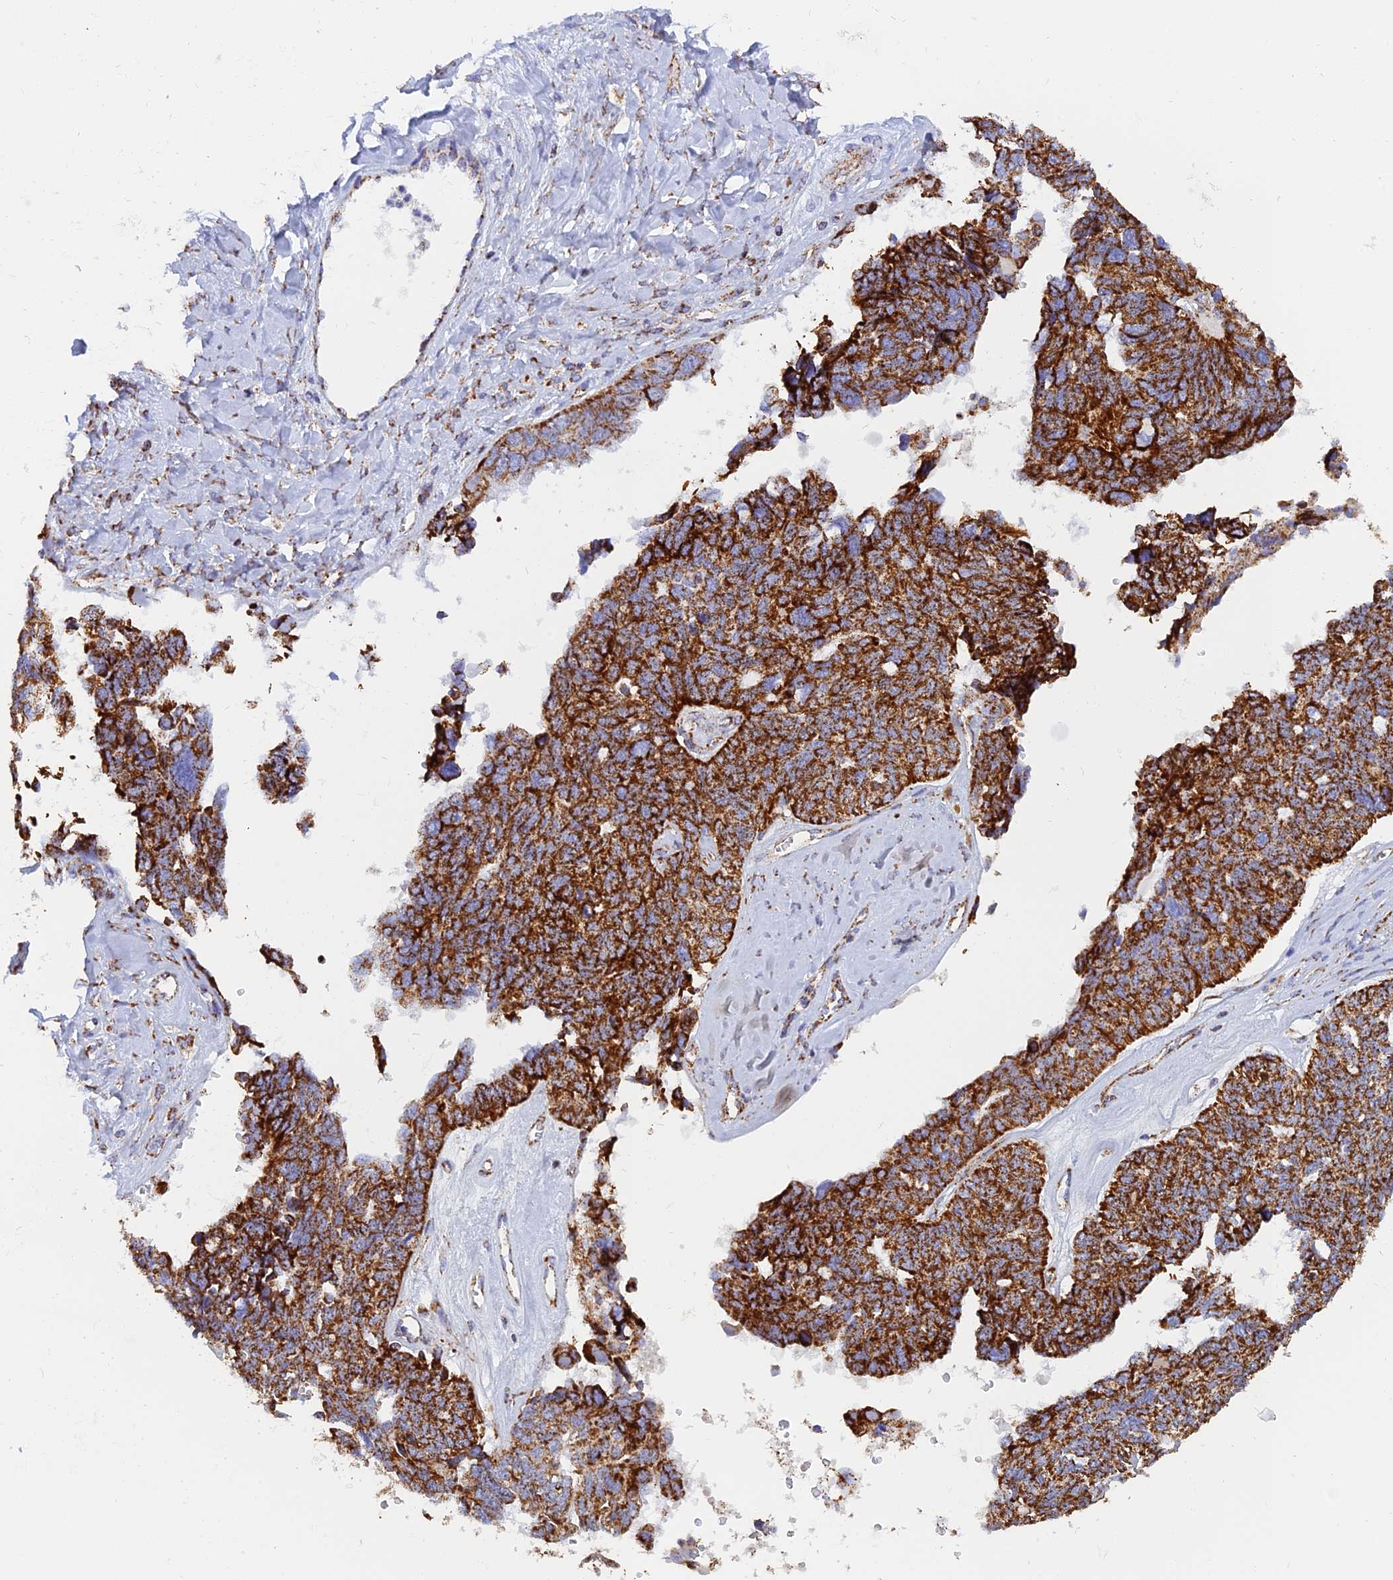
{"staining": {"intensity": "strong", "quantity": ">75%", "location": "cytoplasmic/membranous"}, "tissue": "ovarian cancer", "cell_type": "Tumor cells", "image_type": "cancer", "snomed": [{"axis": "morphology", "description": "Cystadenocarcinoma, serous, NOS"}, {"axis": "topography", "description": "Ovary"}], "caption": "This micrograph exhibits immunohistochemistry staining of human ovarian cancer, with high strong cytoplasmic/membranous positivity in about >75% of tumor cells.", "gene": "NDUFB6", "patient": {"sex": "female", "age": 79}}